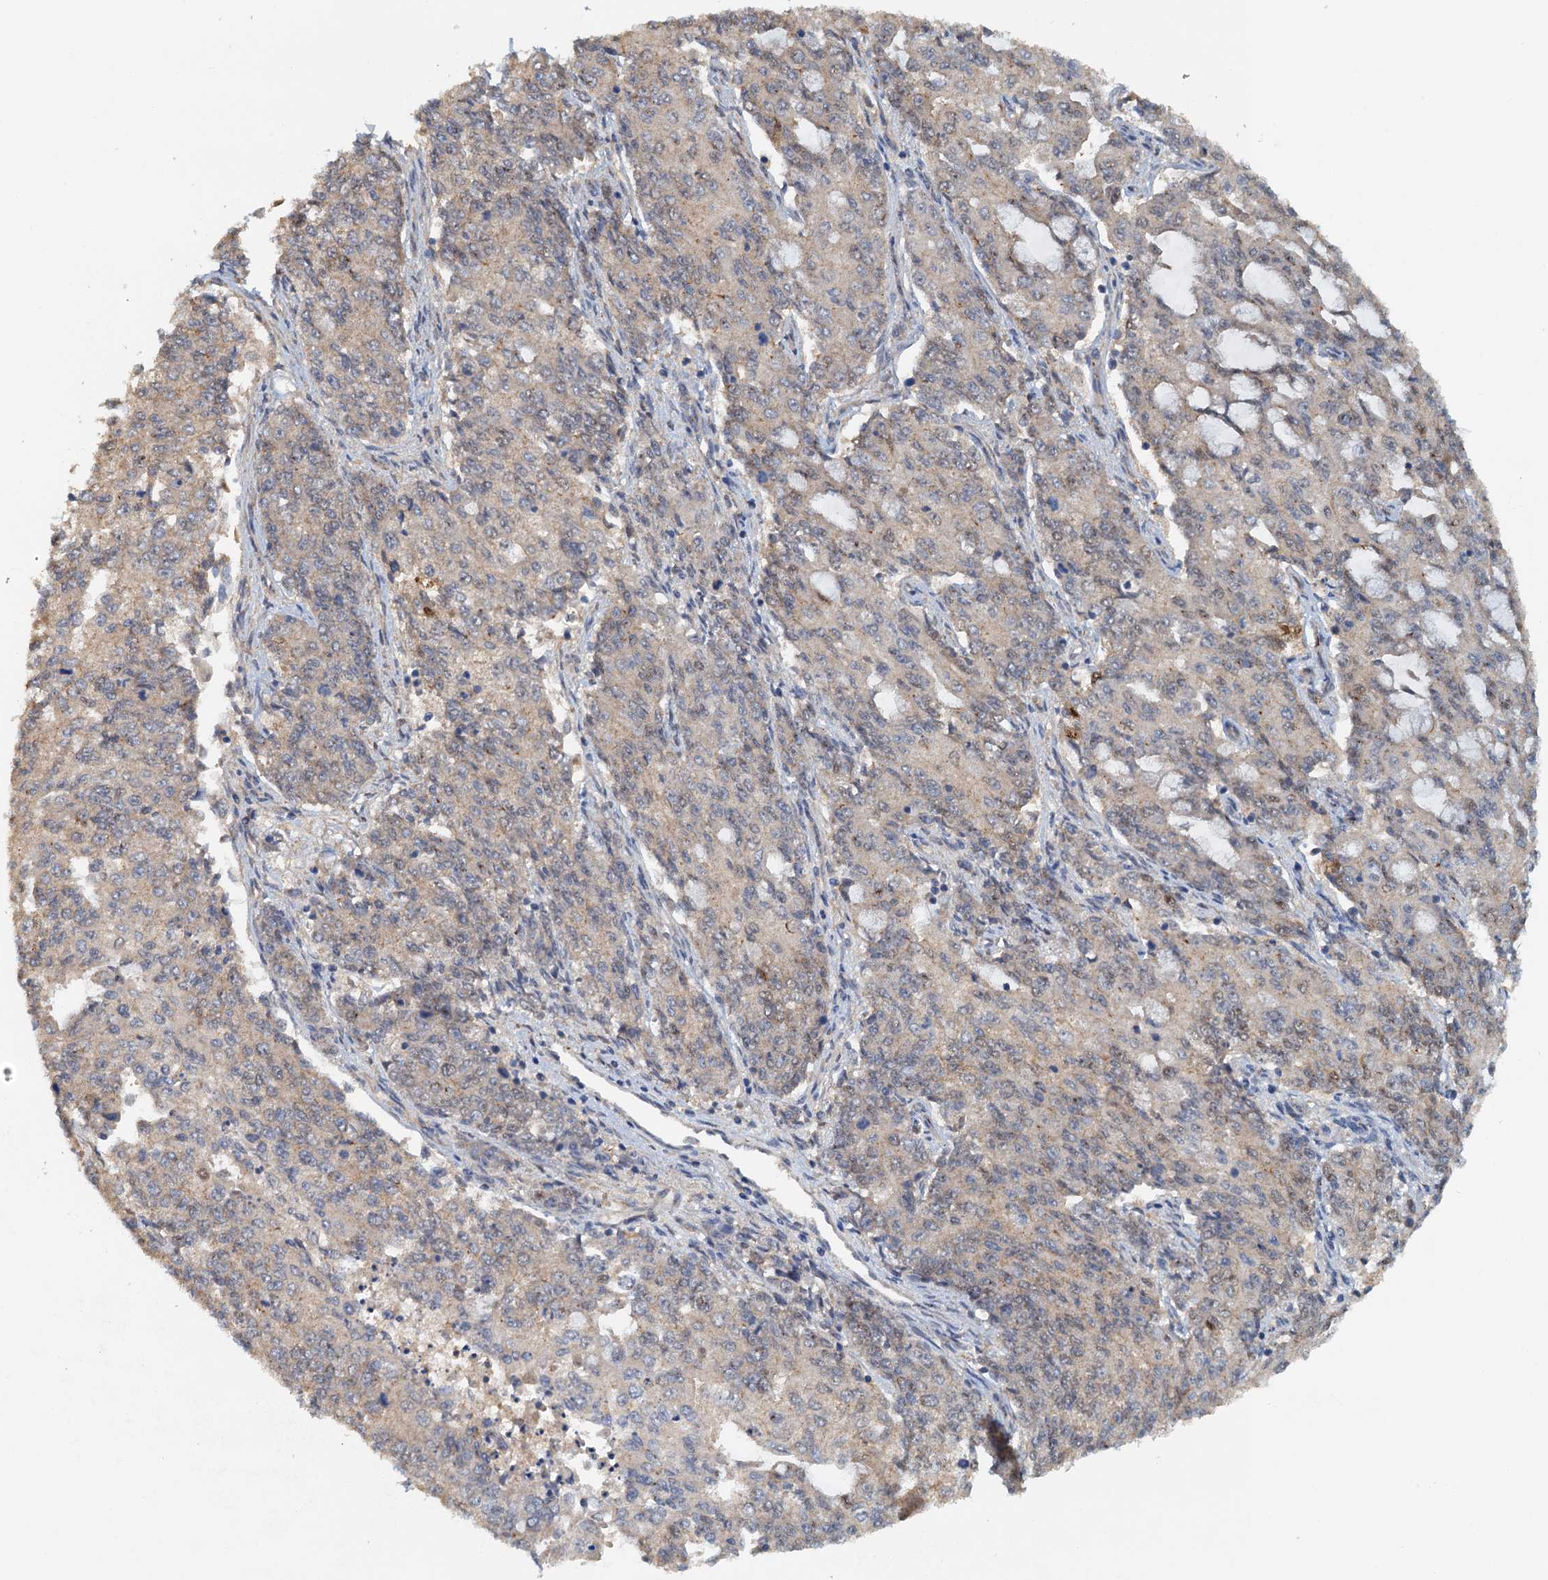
{"staining": {"intensity": "weak", "quantity": "25%-75%", "location": "cytoplasmic/membranous,nuclear"}, "tissue": "endometrial cancer", "cell_type": "Tumor cells", "image_type": "cancer", "snomed": [{"axis": "morphology", "description": "Adenocarcinoma, NOS"}, {"axis": "topography", "description": "Endometrium"}], "caption": "There is low levels of weak cytoplasmic/membranous and nuclear positivity in tumor cells of adenocarcinoma (endometrial), as demonstrated by immunohistochemical staining (brown color).", "gene": "UBL7", "patient": {"sex": "female", "age": 50}}